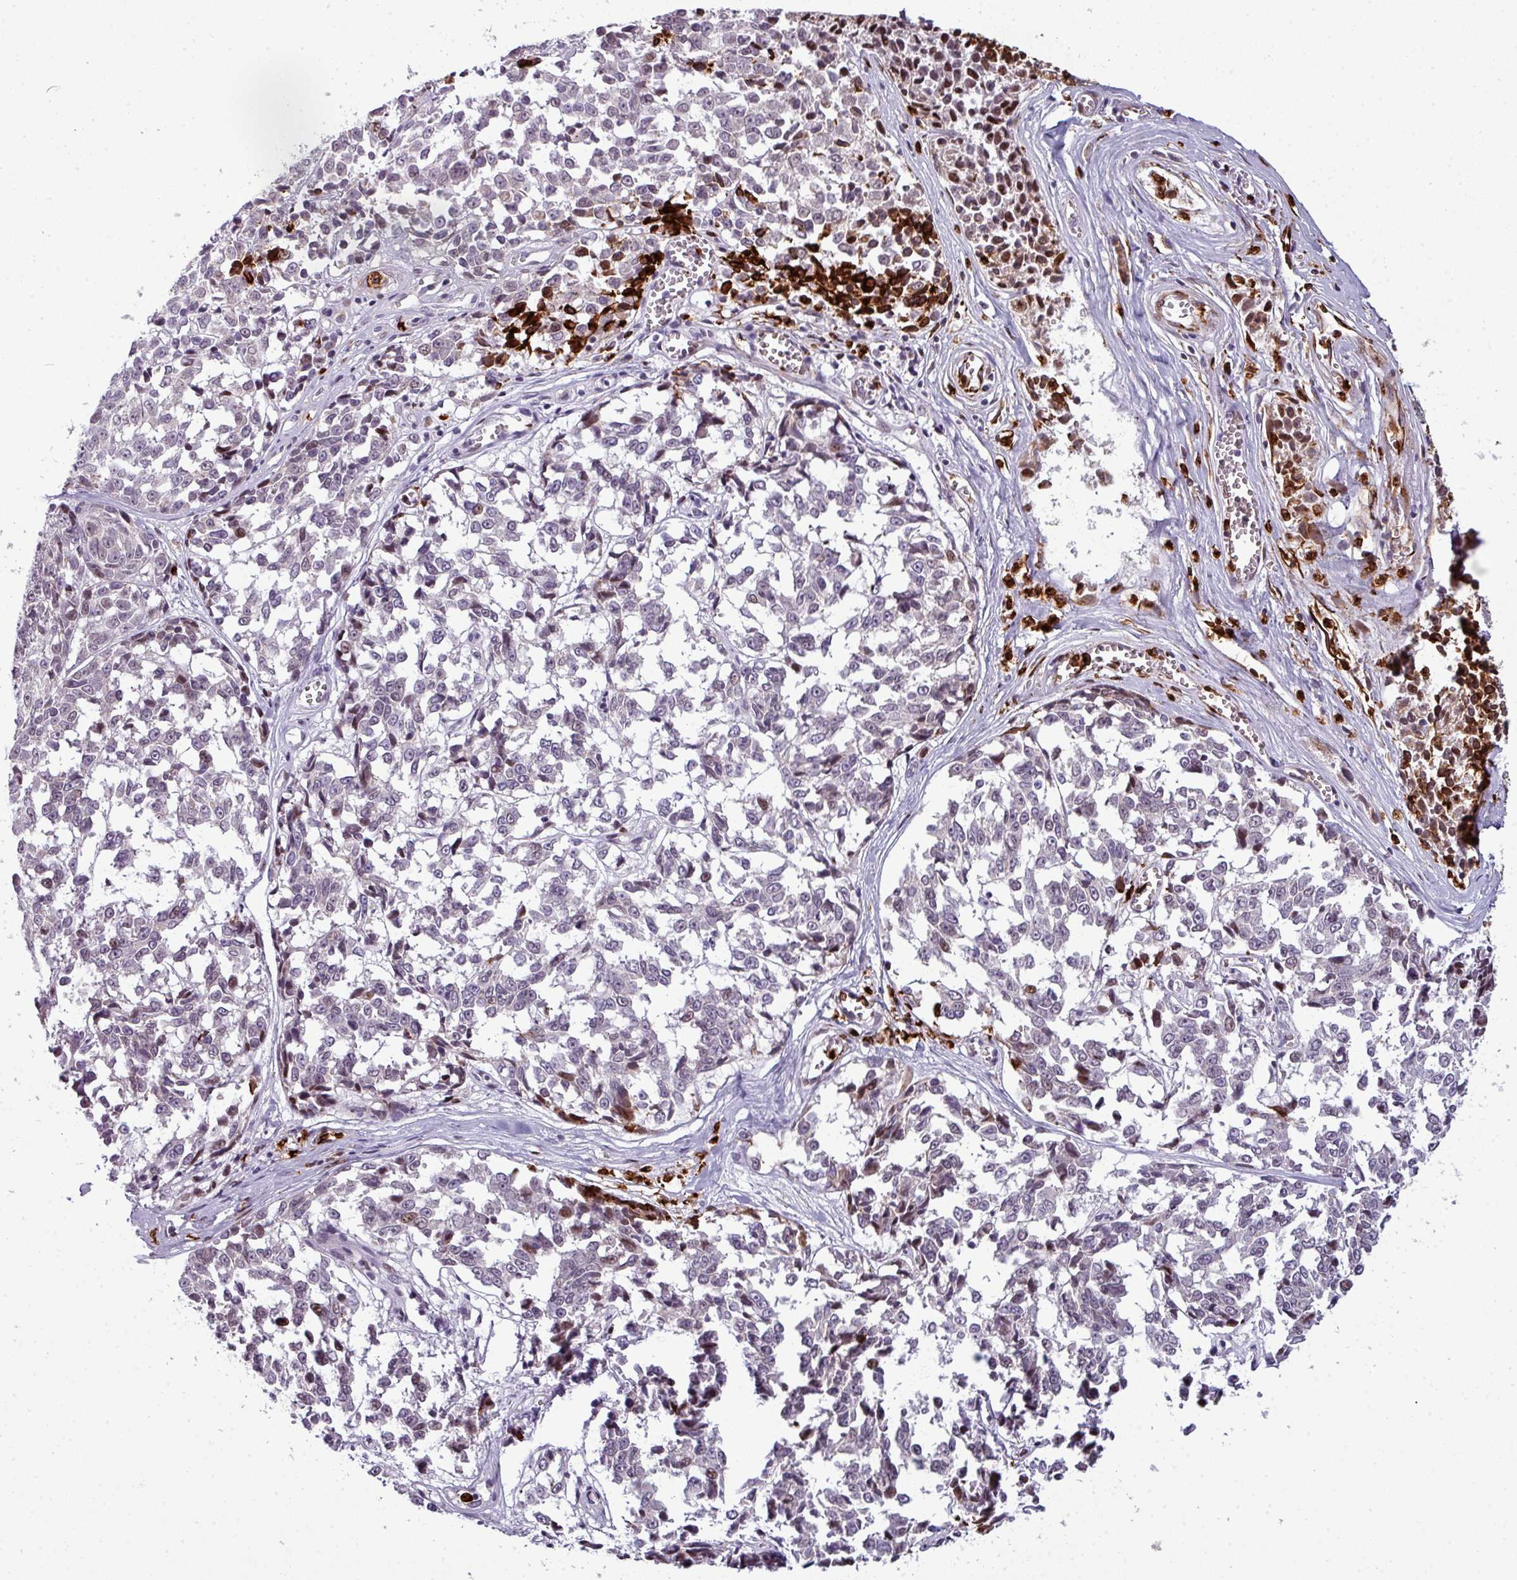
{"staining": {"intensity": "strong", "quantity": "25%-75%", "location": "cytoplasmic/membranous"}, "tissue": "melanoma", "cell_type": "Tumor cells", "image_type": "cancer", "snomed": [{"axis": "morphology", "description": "Malignant melanoma, NOS"}, {"axis": "topography", "description": "Skin"}], "caption": "Malignant melanoma stained for a protein (brown) reveals strong cytoplasmic/membranous positive positivity in approximately 25%-75% of tumor cells.", "gene": "TMEFF1", "patient": {"sex": "female", "age": 64}}